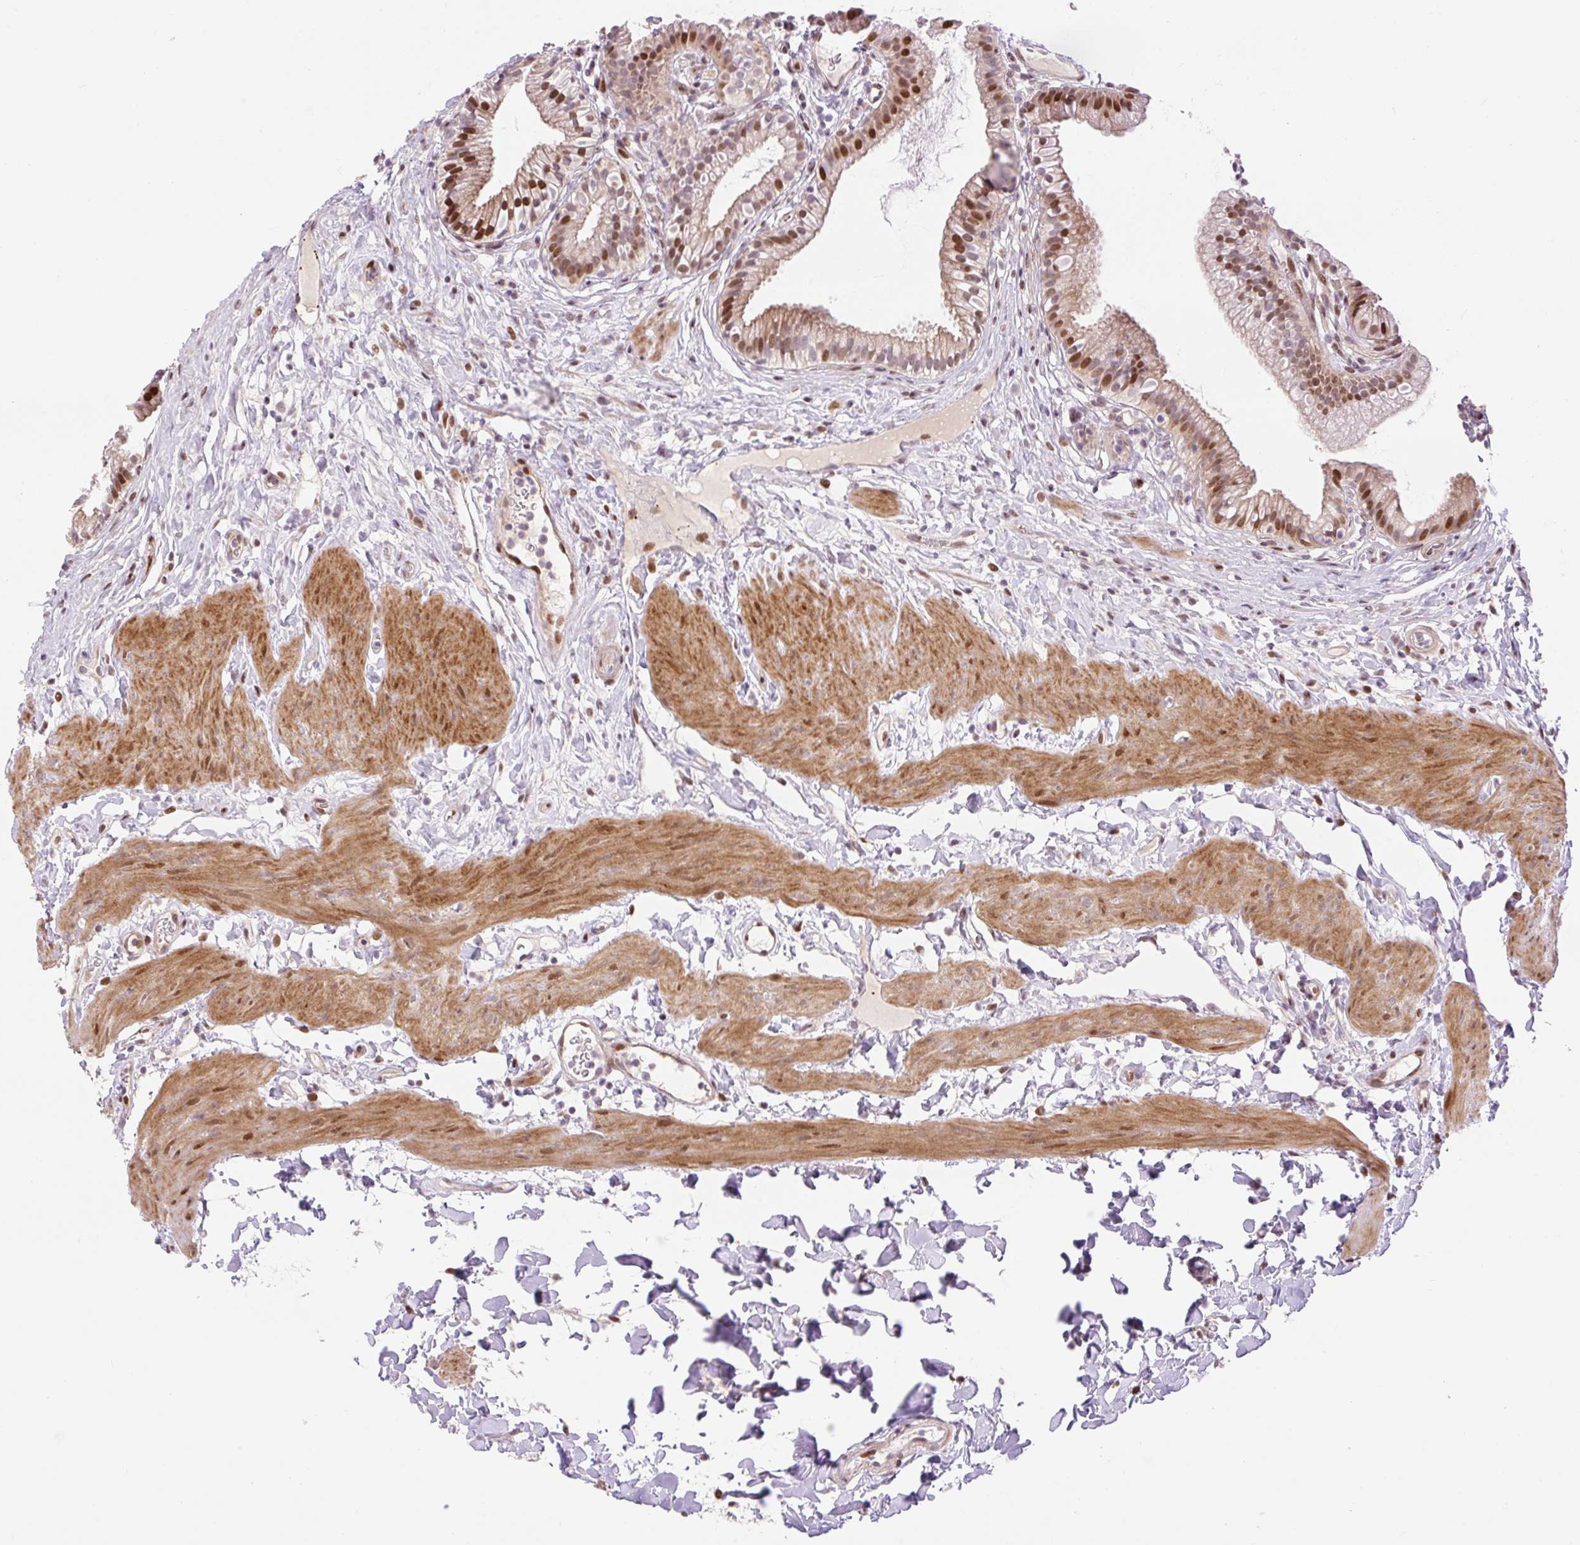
{"staining": {"intensity": "moderate", "quantity": ">75%", "location": "cytoplasmic/membranous,nuclear"}, "tissue": "gallbladder", "cell_type": "Glandular cells", "image_type": "normal", "snomed": [{"axis": "morphology", "description": "Normal tissue, NOS"}, {"axis": "topography", "description": "Gallbladder"}], "caption": "Protein staining of unremarkable gallbladder shows moderate cytoplasmic/membranous,nuclear staining in about >75% of glandular cells. The protein is stained brown, and the nuclei are stained in blue (DAB (3,3'-diaminobenzidine) IHC with brightfield microscopy, high magnification).", "gene": "RIPPLY3", "patient": {"sex": "female", "age": 46}}